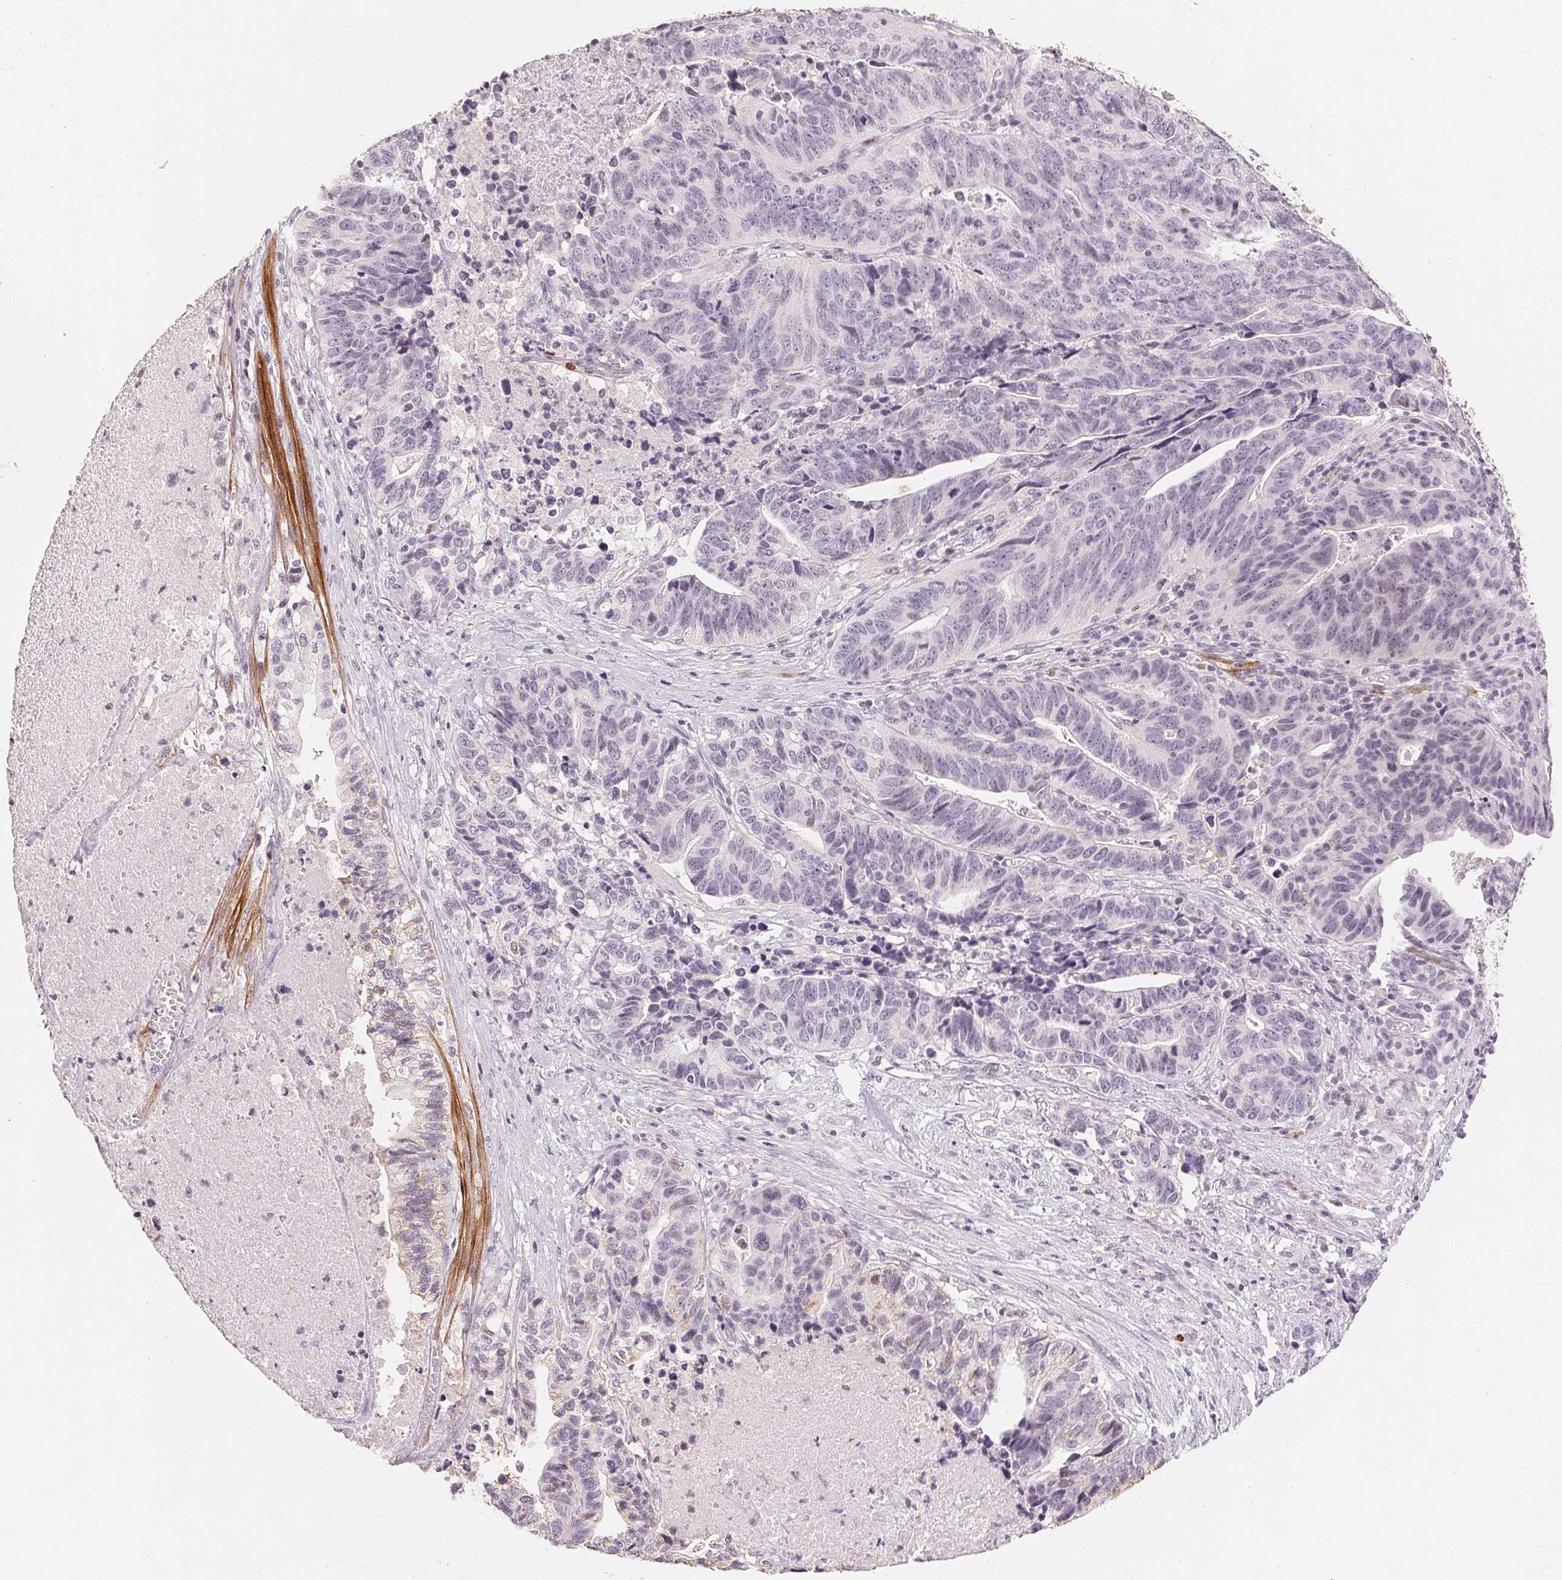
{"staining": {"intensity": "negative", "quantity": "none", "location": "none"}, "tissue": "stomach cancer", "cell_type": "Tumor cells", "image_type": "cancer", "snomed": [{"axis": "morphology", "description": "Adenocarcinoma, NOS"}, {"axis": "topography", "description": "Stomach, upper"}], "caption": "IHC of human stomach cancer displays no staining in tumor cells.", "gene": "SMTN", "patient": {"sex": "female", "age": 67}}